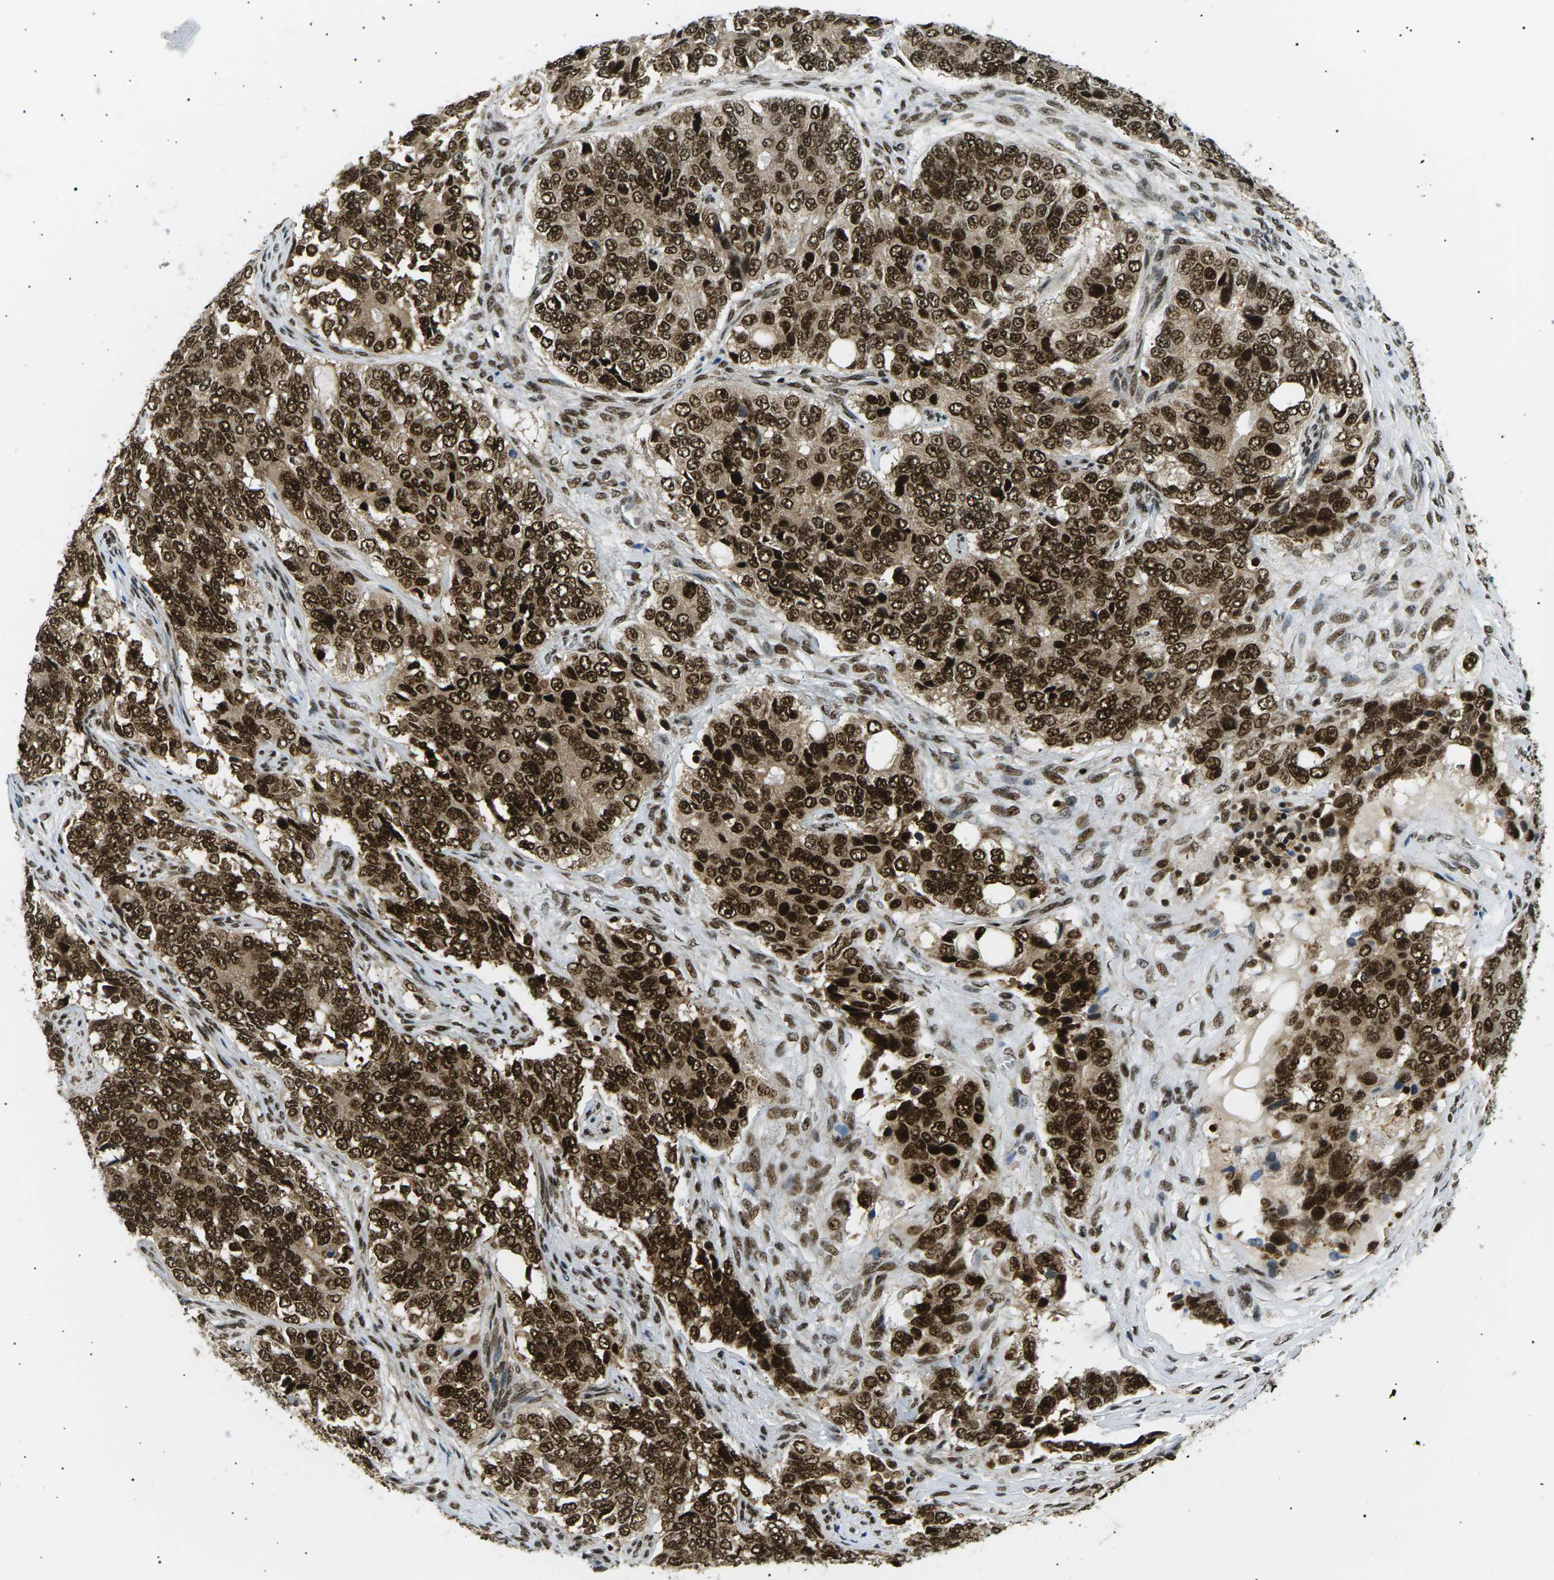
{"staining": {"intensity": "strong", "quantity": ">75%", "location": "cytoplasmic/membranous,nuclear"}, "tissue": "ovarian cancer", "cell_type": "Tumor cells", "image_type": "cancer", "snomed": [{"axis": "morphology", "description": "Carcinoma, endometroid"}, {"axis": "topography", "description": "Ovary"}], "caption": "Immunohistochemistry (IHC) staining of ovarian endometroid carcinoma, which demonstrates high levels of strong cytoplasmic/membranous and nuclear positivity in about >75% of tumor cells indicating strong cytoplasmic/membranous and nuclear protein expression. The staining was performed using DAB (3,3'-diaminobenzidine) (brown) for protein detection and nuclei were counterstained in hematoxylin (blue).", "gene": "RPA2", "patient": {"sex": "female", "age": 51}}